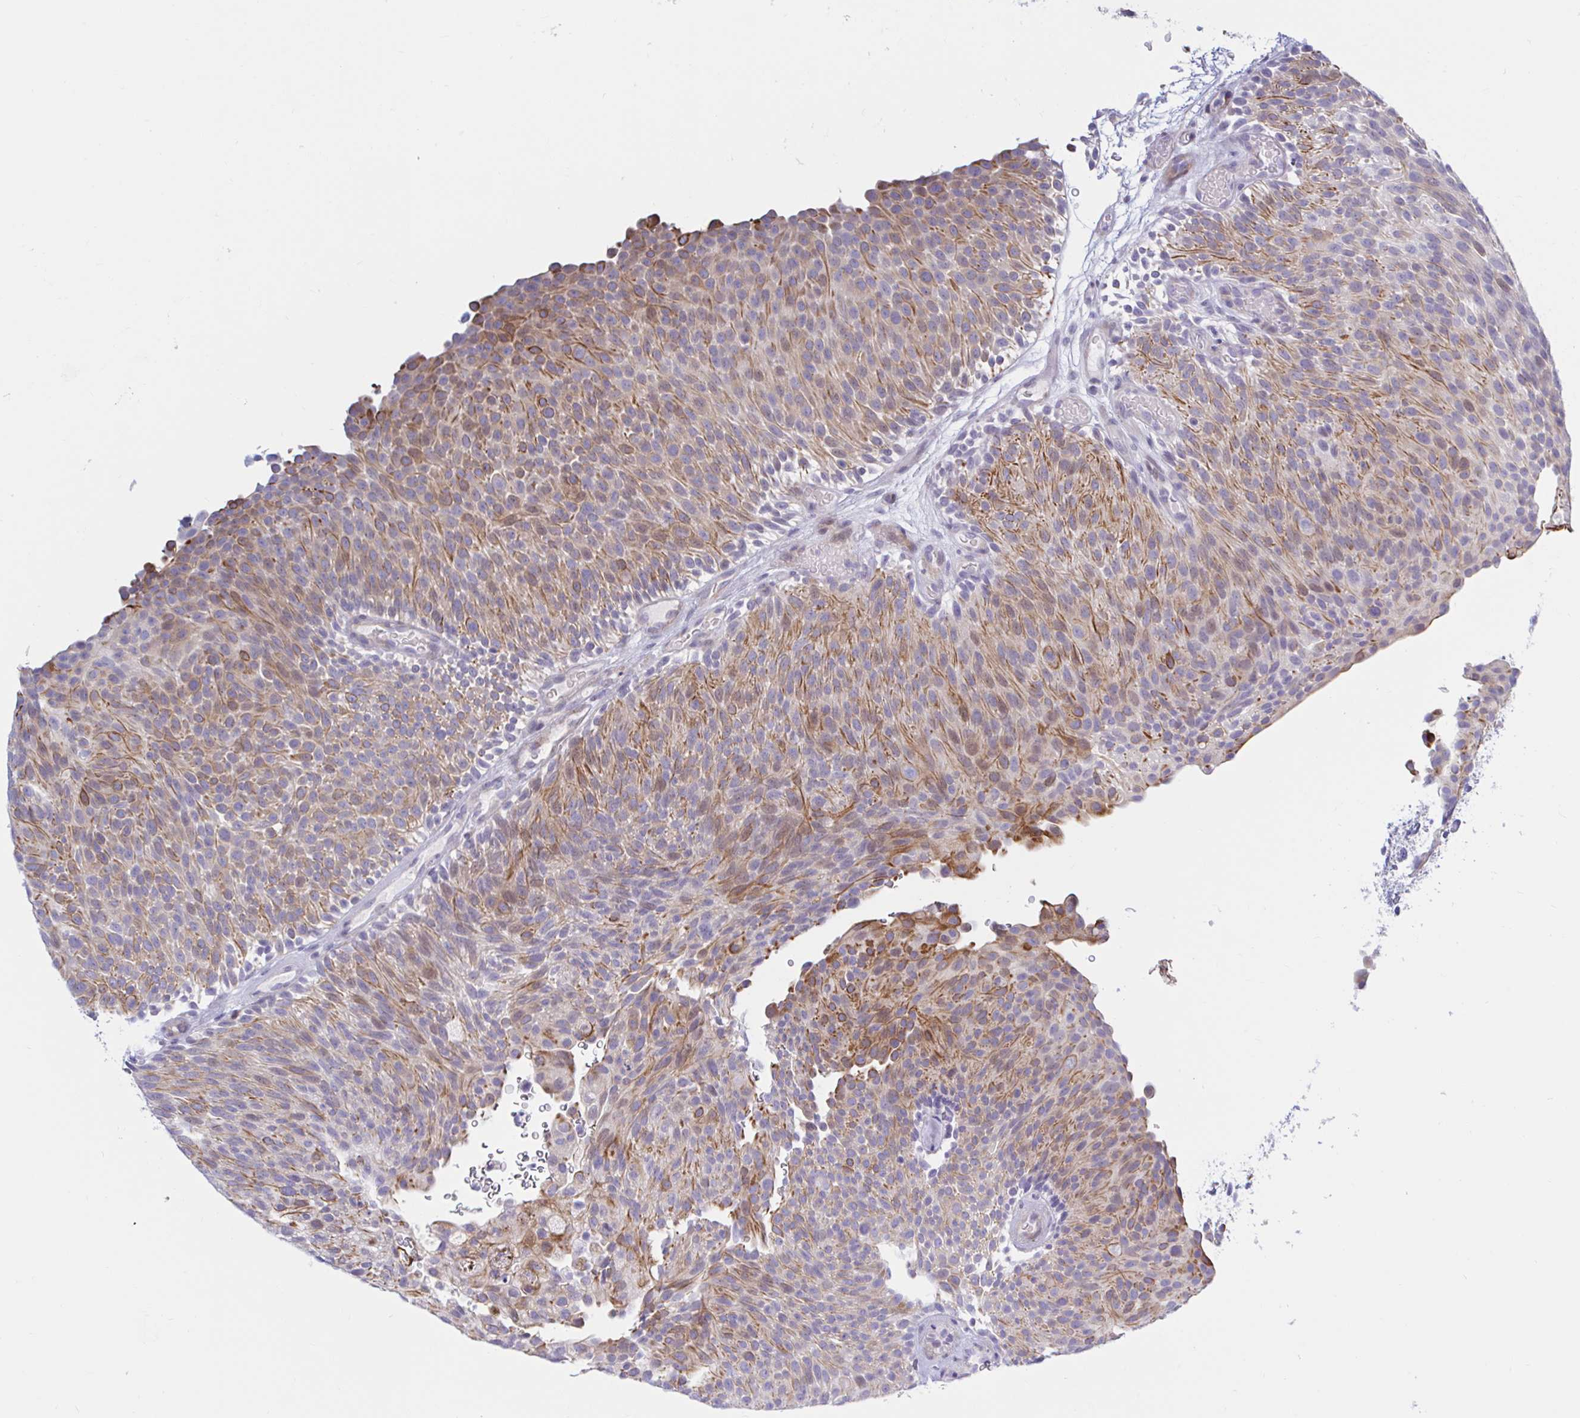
{"staining": {"intensity": "moderate", "quantity": ">75%", "location": "cytoplasmic/membranous"}, "tissue": "urothelial cancer", "cell_type": "Tumor cells", "image_type": "cancer", "snomed": [{"axis": "morphology", "description": "Urothelial carcinoma, Low grade"}, {"axis": "topography", "description": "Urinary bladder"}], "caption": "Human urothelial carcinoma (low-grade) stained with a protein marker displays moderate staining in tumor cells.", "gene": "NBPF3", "patient": {"sex": "male", "age": 78}}